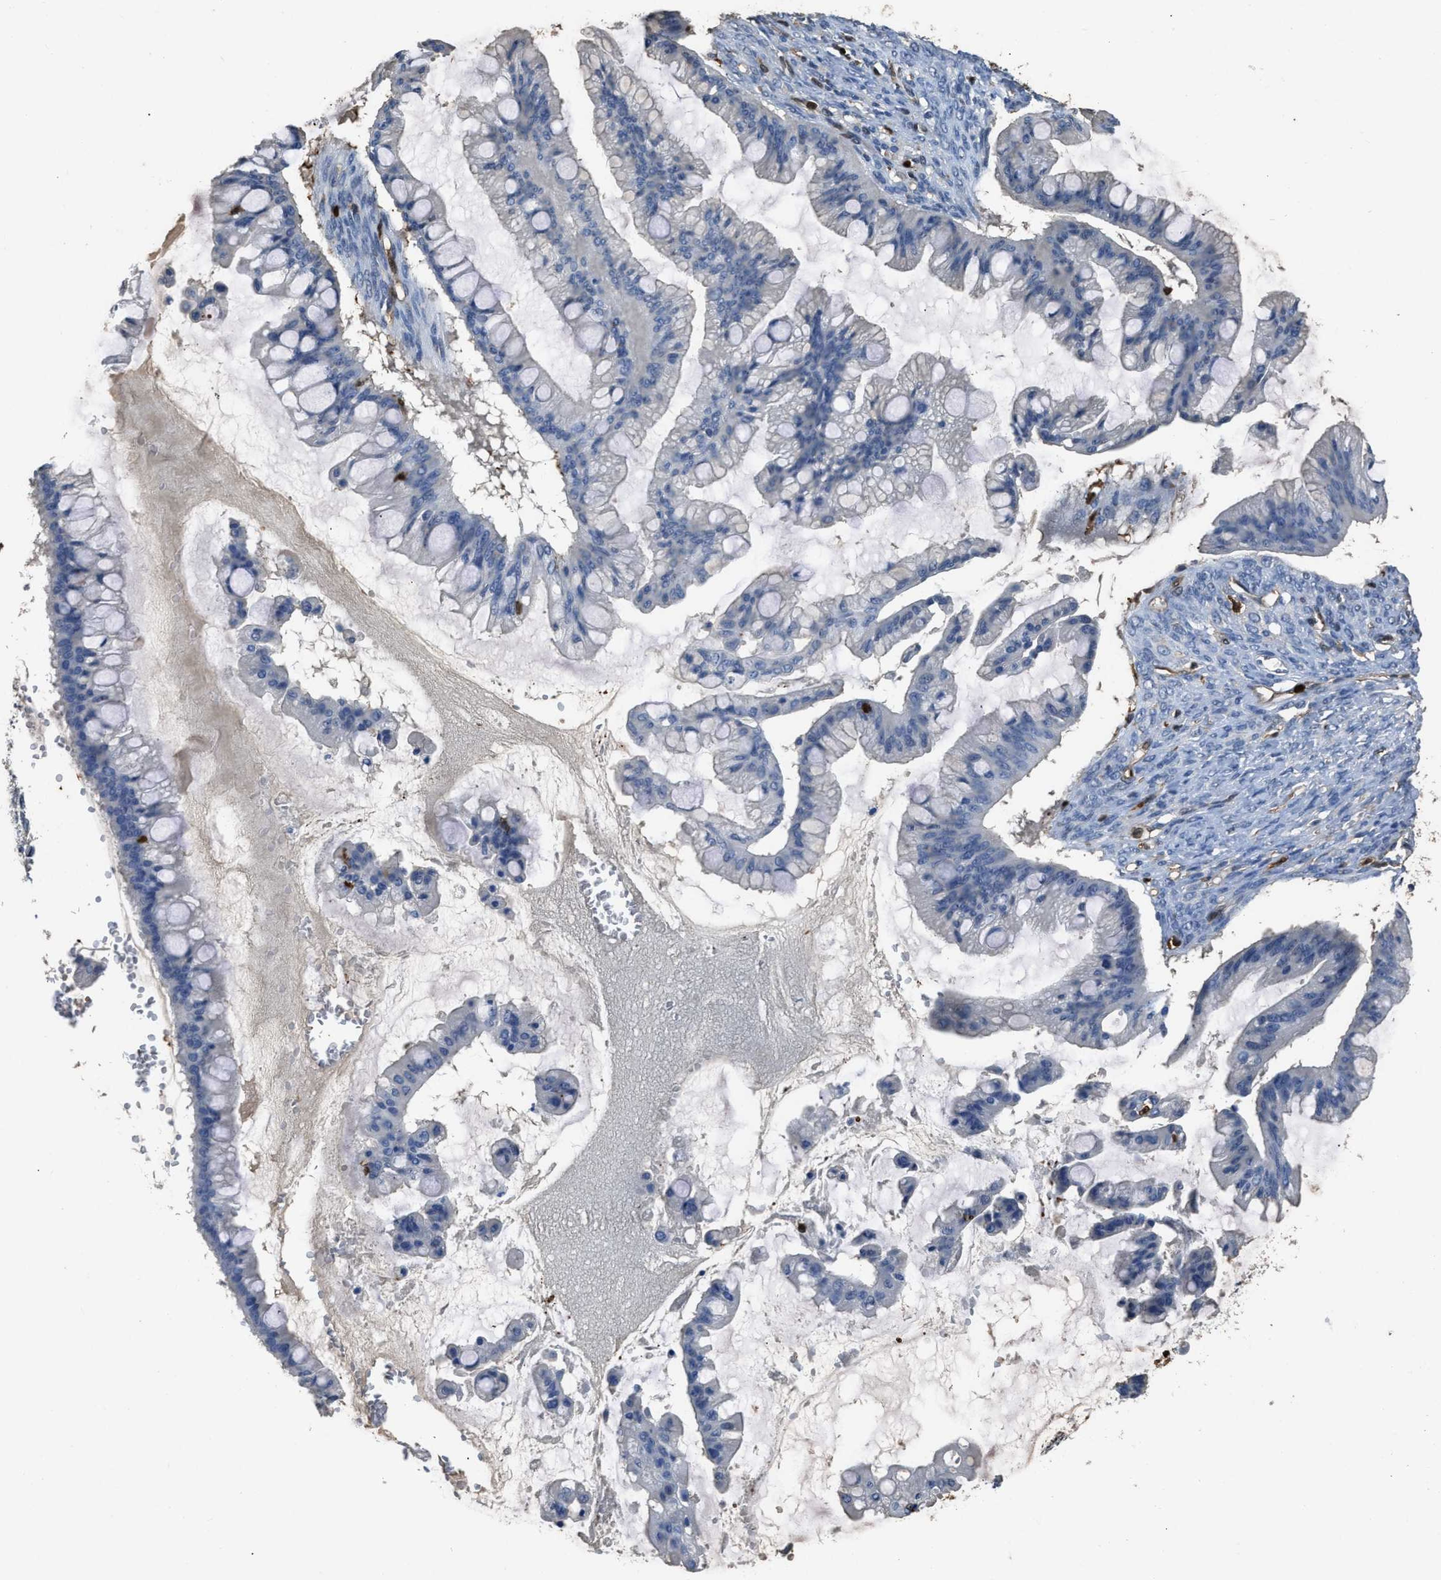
{"staining": {"intensity": "negative", "quantity": "none", "location": "none"}, "tissue": "ovarian cancer", "cell_type": "Tumor cells", "image_type": "cancer", "snomed": [{"axis": "morphology", "description": "Cystadenocarcinoma, mucinous, NOS"}, {"axis": "topography", "description": "Ovary"}], "caption": "High power microscopy photomicrograph of an immunohistochemistry (IHC) micrograph of ovarian cancer, revealing no significant positivity in tumor cells. (DAB immunohistochemistry (IHC) visualized using brightfield microscopy, high magnification).", "gene": "ARHGDIB", "patient": {"sex": "female", "age": 73}}